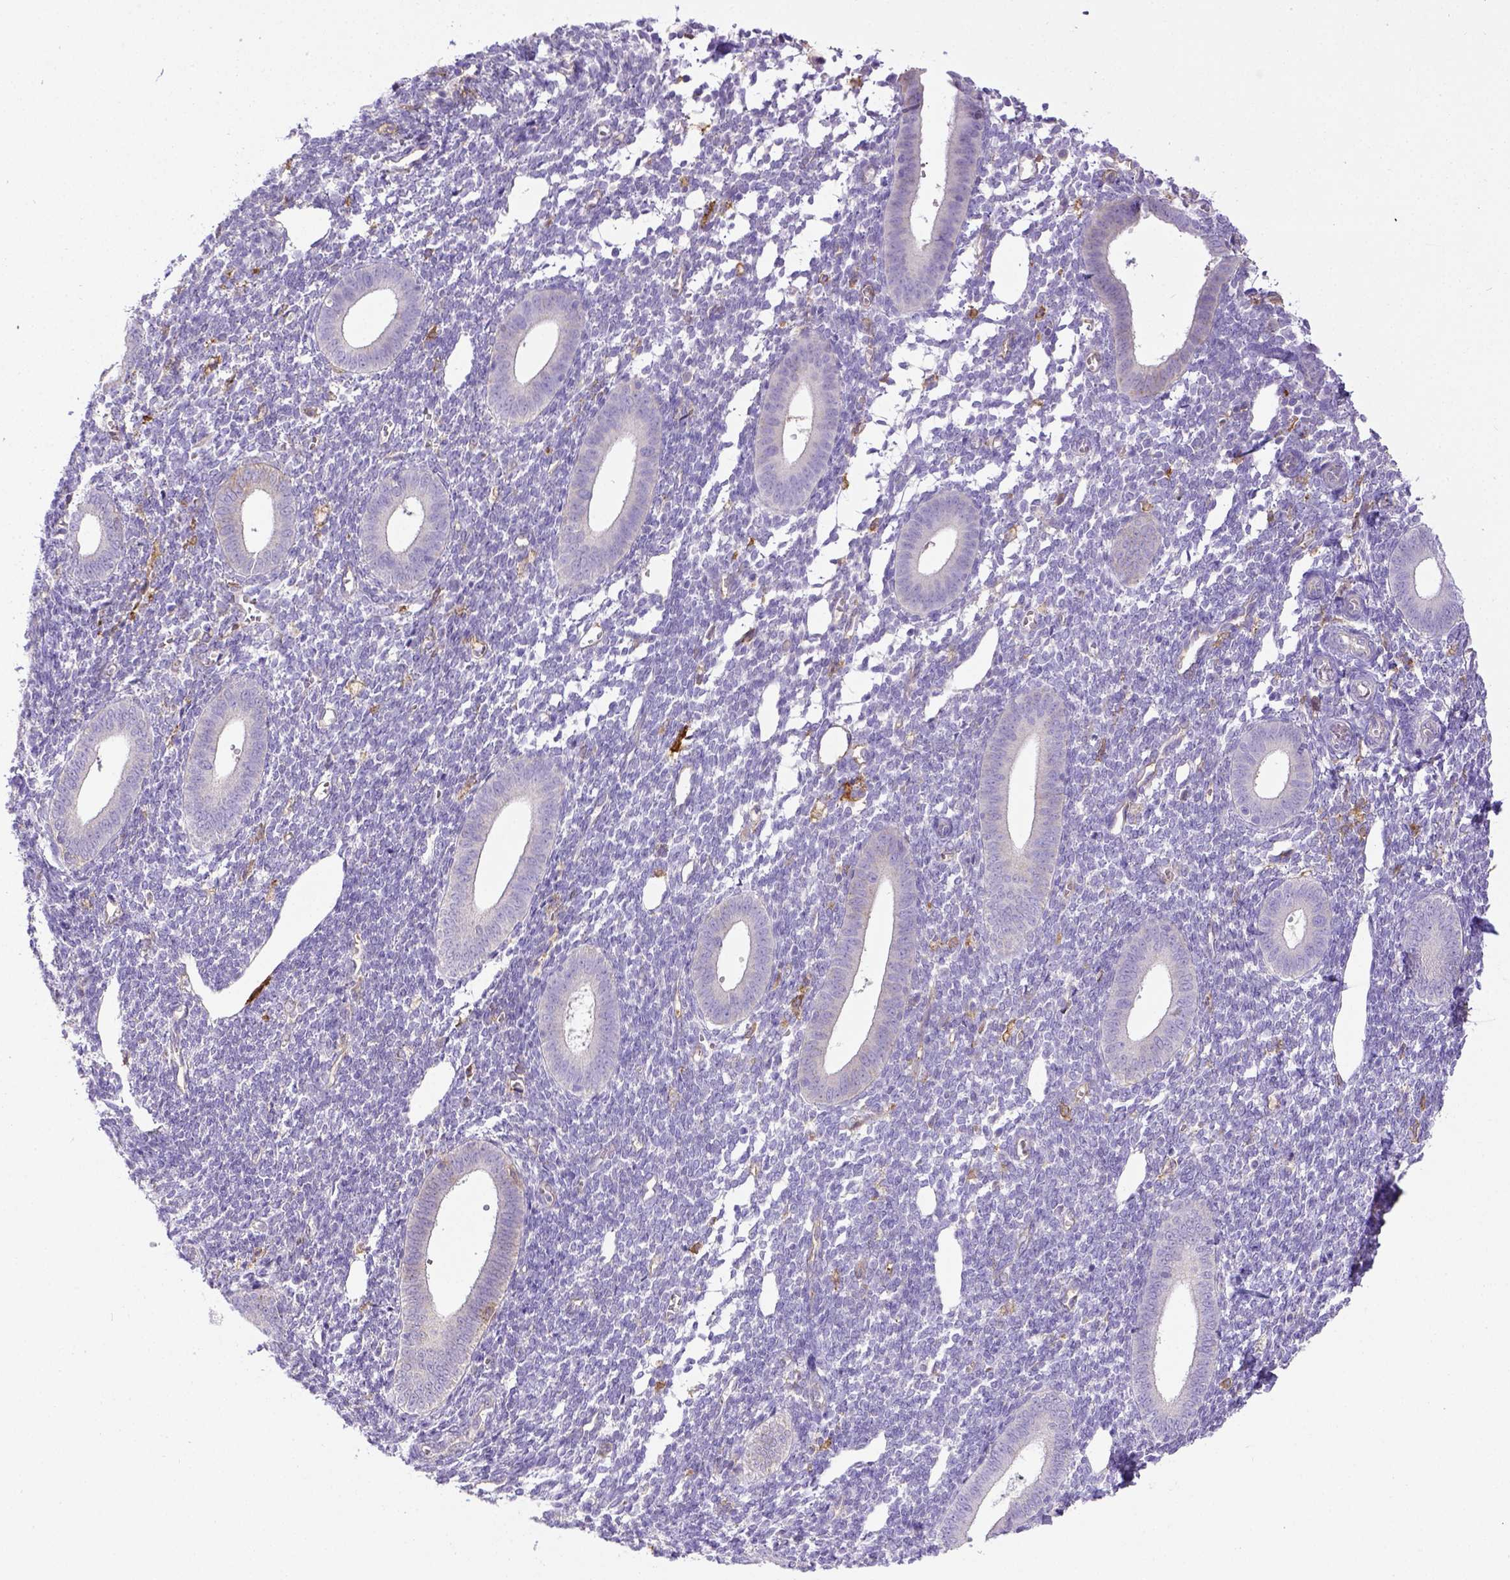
{"staining": {"intensity": "negative", "quantity": "none", "location": "none"}, "tissue": "endometrium", "cell_type": "Cells in endometrial stroma", "image_type": "normal", "snomed": [{"axis": "morphology", "description": "Normal tissue, NOS"}, {"axis": "topography", "description": "Endometrium"}], "caption": "A photomicrograph of endometrium stained for a protein exhibits no brown staining in cells in endometrial stroma.", "gene": "CD40", "patient": {"sex": "female", "age": 25}}